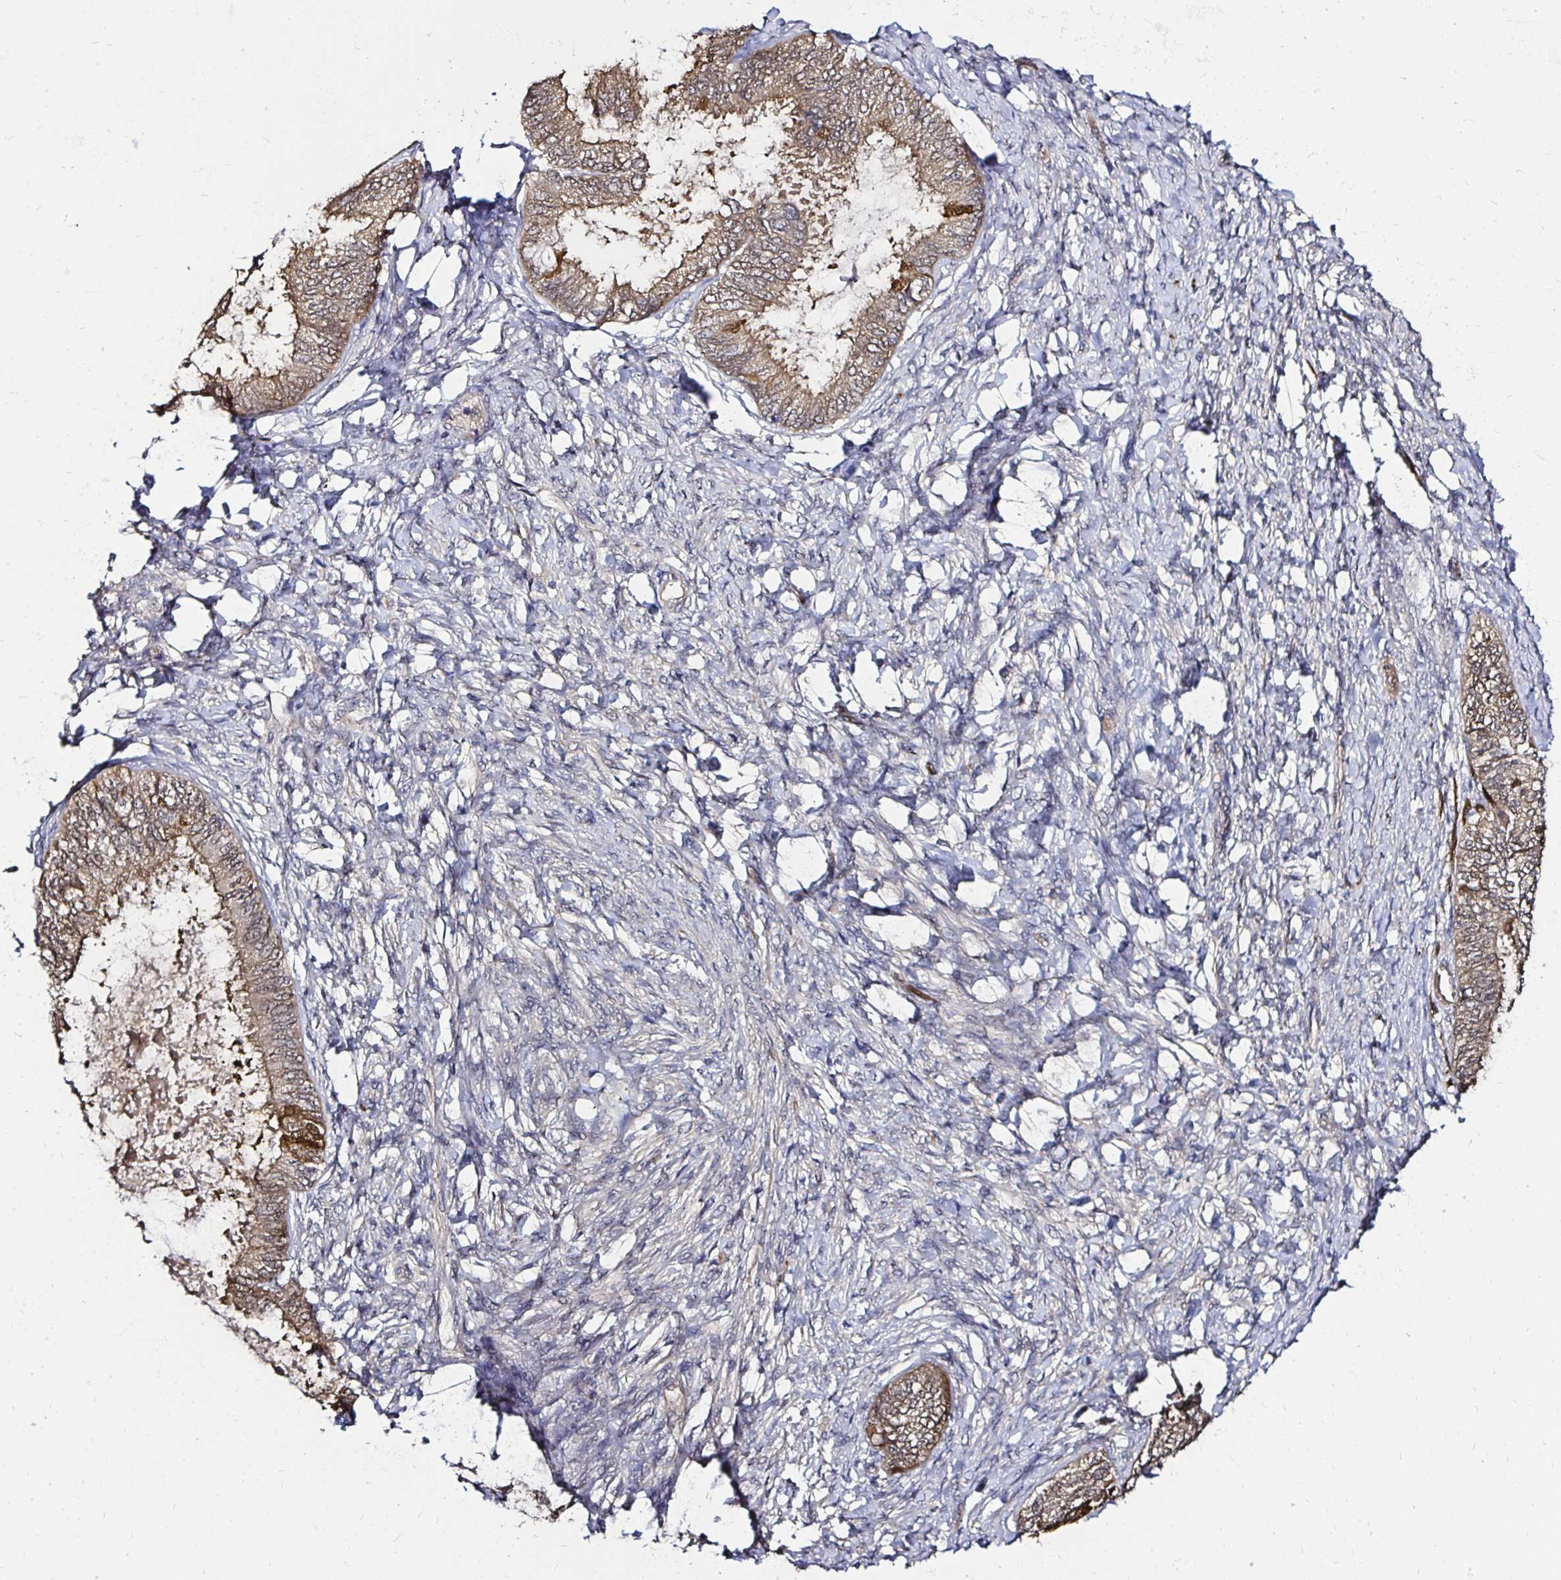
{"staining": {"intensity": "weak", "quantity": "25%-75%", "location": "cytoplasmic/membranous"}, "tissue": "ovarian cancer", "cell_type": "Tumor cells", "image_type": "cancer", "snomed": [{"axis": "morphology", "description": "Carcinoma, endometroid"}, {"axis": "topography", "description": "Ovary"}], "caption": "Protein expression by IHC exhibits weak cytoplasmic/membranous expression in about 25%-75% of tumor cells in ovarian cancer.", "gene": "TXN", "patient": {"sex": "female", "age": 70}}